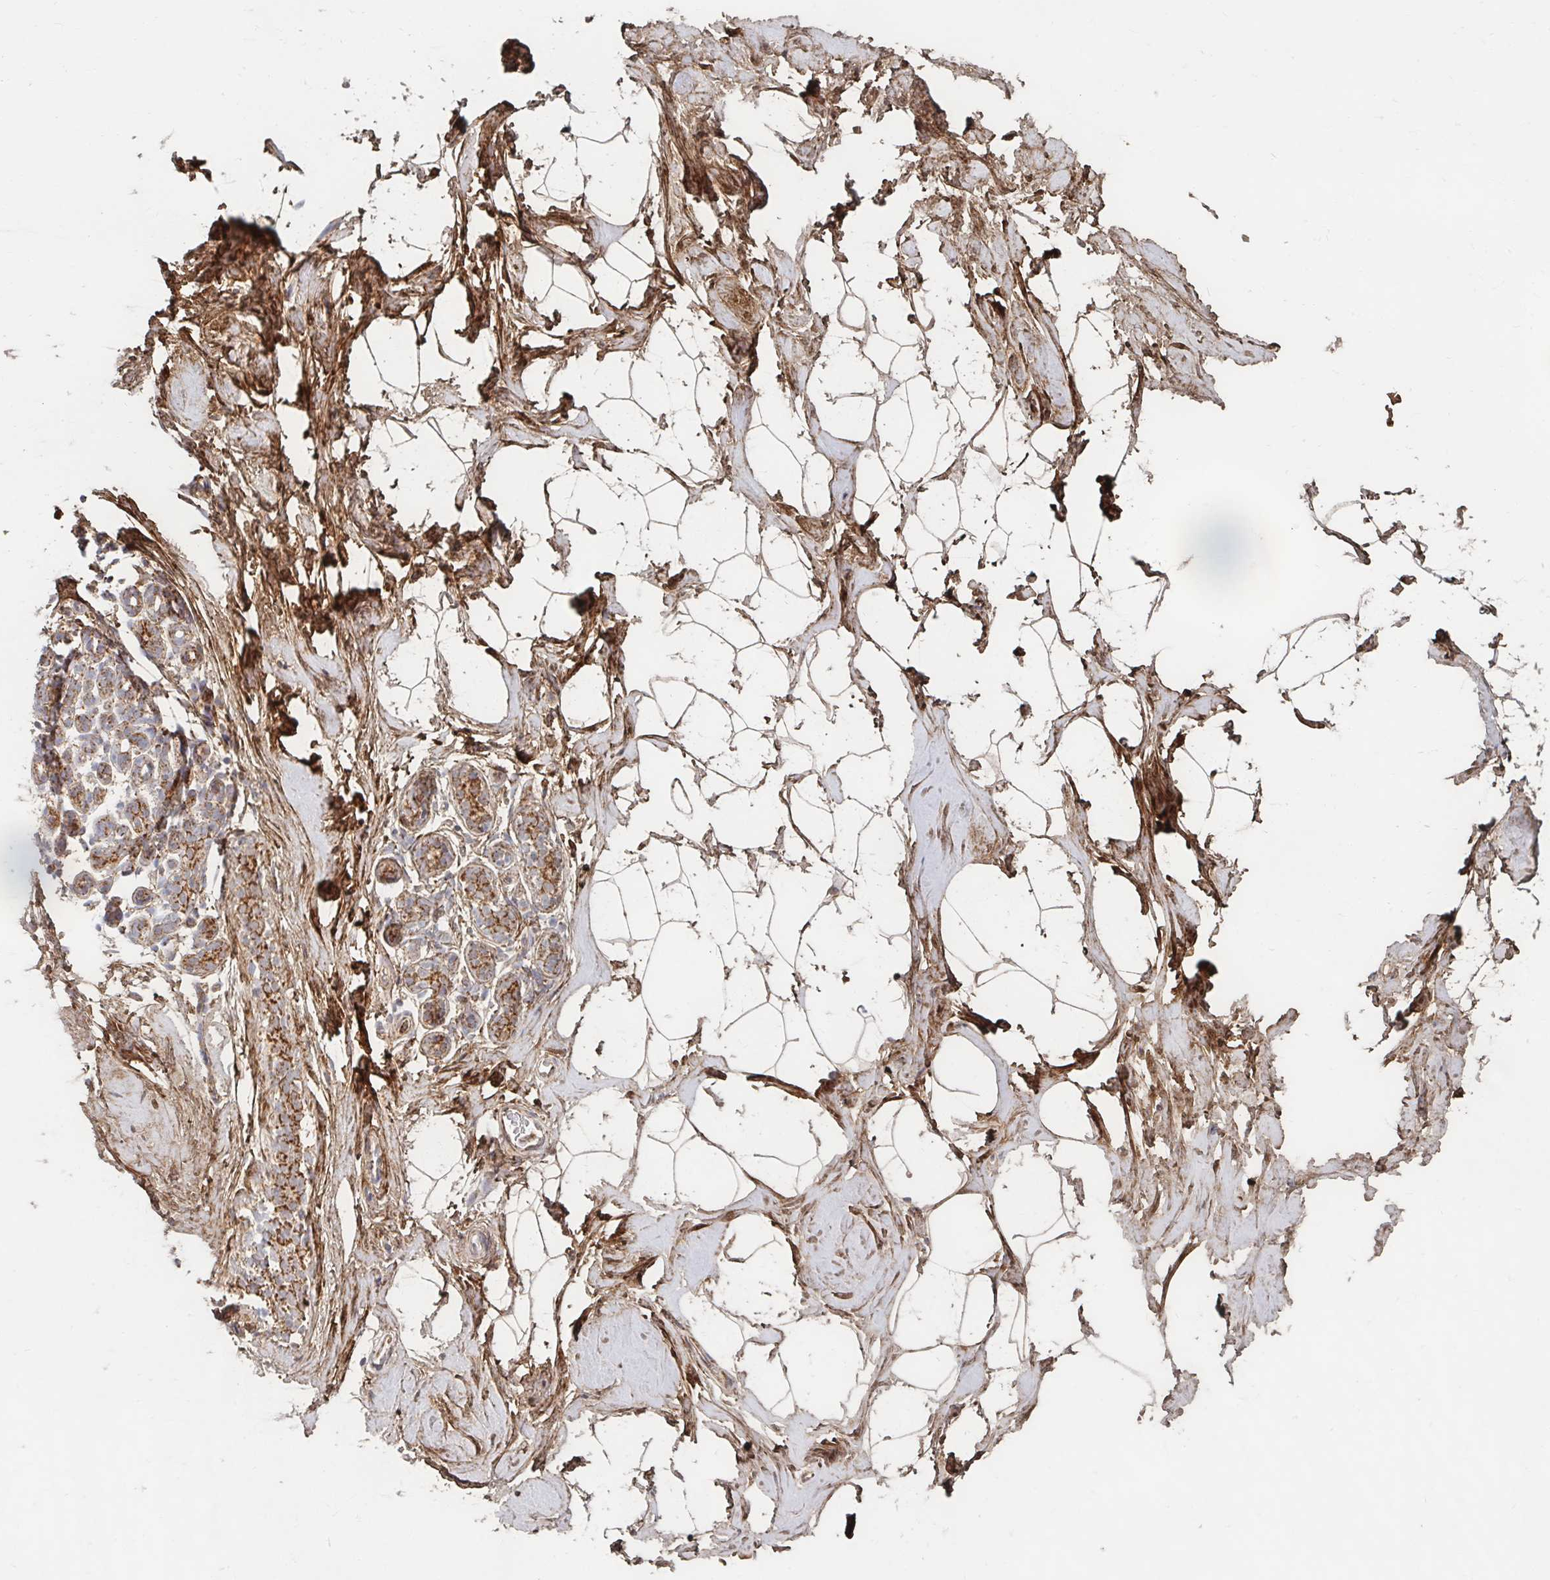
{"staining": {"intensity": "moderate", "quantity": ">75%", "location": "cytoplasmic/membranous"}, "tissue": "breast", "cell_type": "Adipocytes", "image_type": "normal", "snomed": [{"axis": "morphology", "description": "Normal tissue, NOS"}, {"axis": "topography", "description": "Breast"}], "caption": "DAB immunohistochemical staining of benign human breast displays moderate cytoplasmic/membranous protein positivity in approximately >75% of adipocytes.", "gene": "MAVS", "patient": {"sex": "female", "age": 32}}